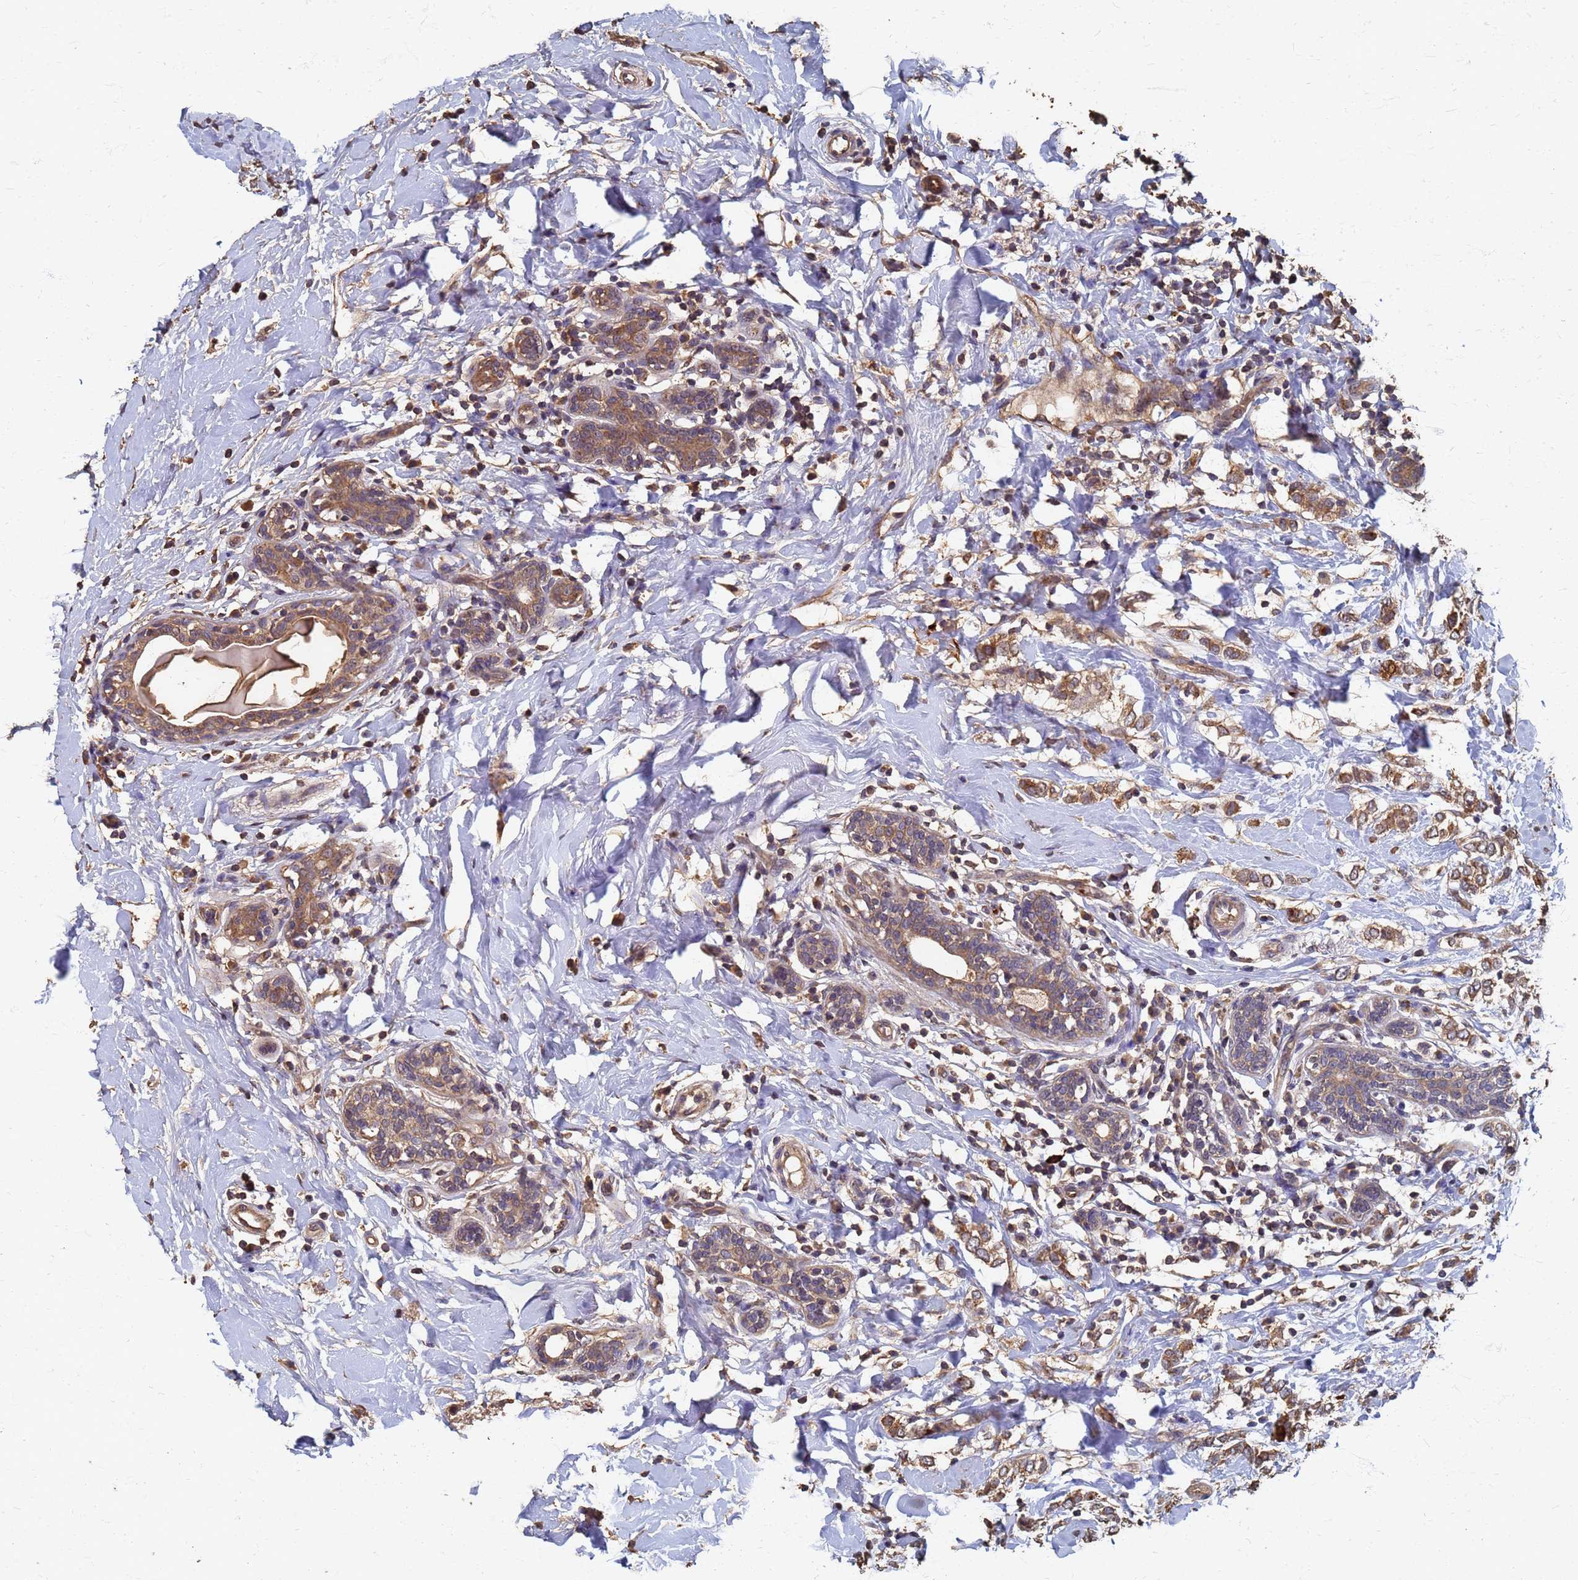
{"staining": {"intensity": "moderate", "quantity": ">75%", "location": "cytoplasmic/membranous"}, "tissue": "breast cancer", "cell_type": "Tumor cells", "image_type": "cancer", "snomed": [{"axis": "morphology", "description": "Normal tissue, NOS"}, {"axis": "morphology", "description": "Lobular carcinoma"}, {"axis": "topography", "description": "Breast"}], "caption": "DAB immunohistochemical staining of lobular carcinoma (breast) reveals moderate cytoplasmic/membranous protein expression in approximately >75% of tumor cells.", "gene": "DPH5", "patient": {"sex": "female", "age": 47}}